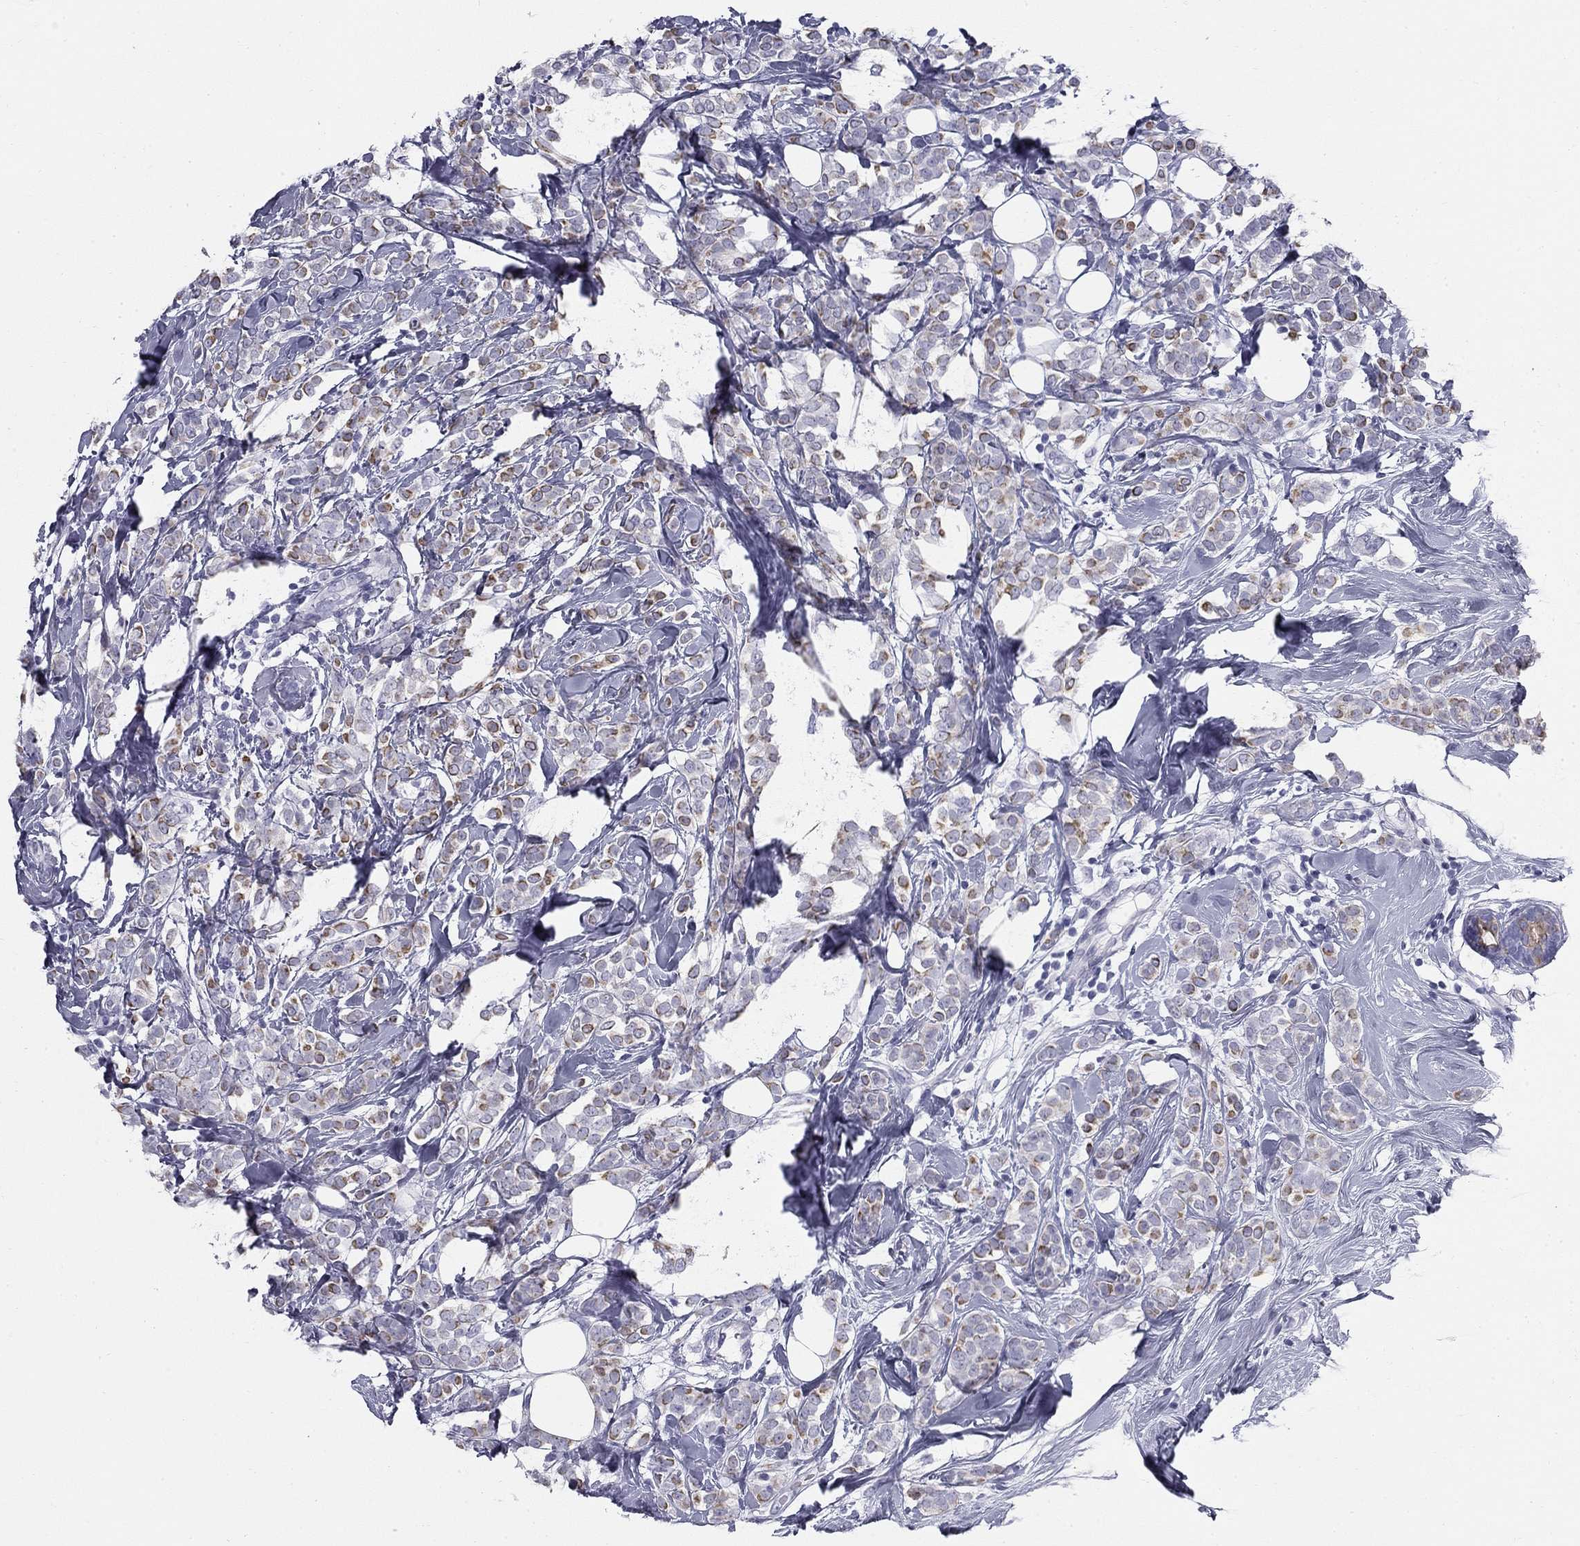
{"staining": {"intensity": "moderate", "quantity": "<25%", "location": "cytoplasmic/membranous"}, "tissue": "breast cancer", "cell_type": "Tumor cells", "image_type": "cancer", "snomed": [{"axis": "morphology", "description": "Lobular carcinoma"}, {"axis": "topography", "description": "Breast"}], "caption": "This is a histology image of immunohistochemistry staining of lobular carcinoma (breast), which shows moderate expression in the cytoplasmic/membranous of tumor cells.", "gene": "SULT2B1", "patient": {"sex": "female", "age": 49}}